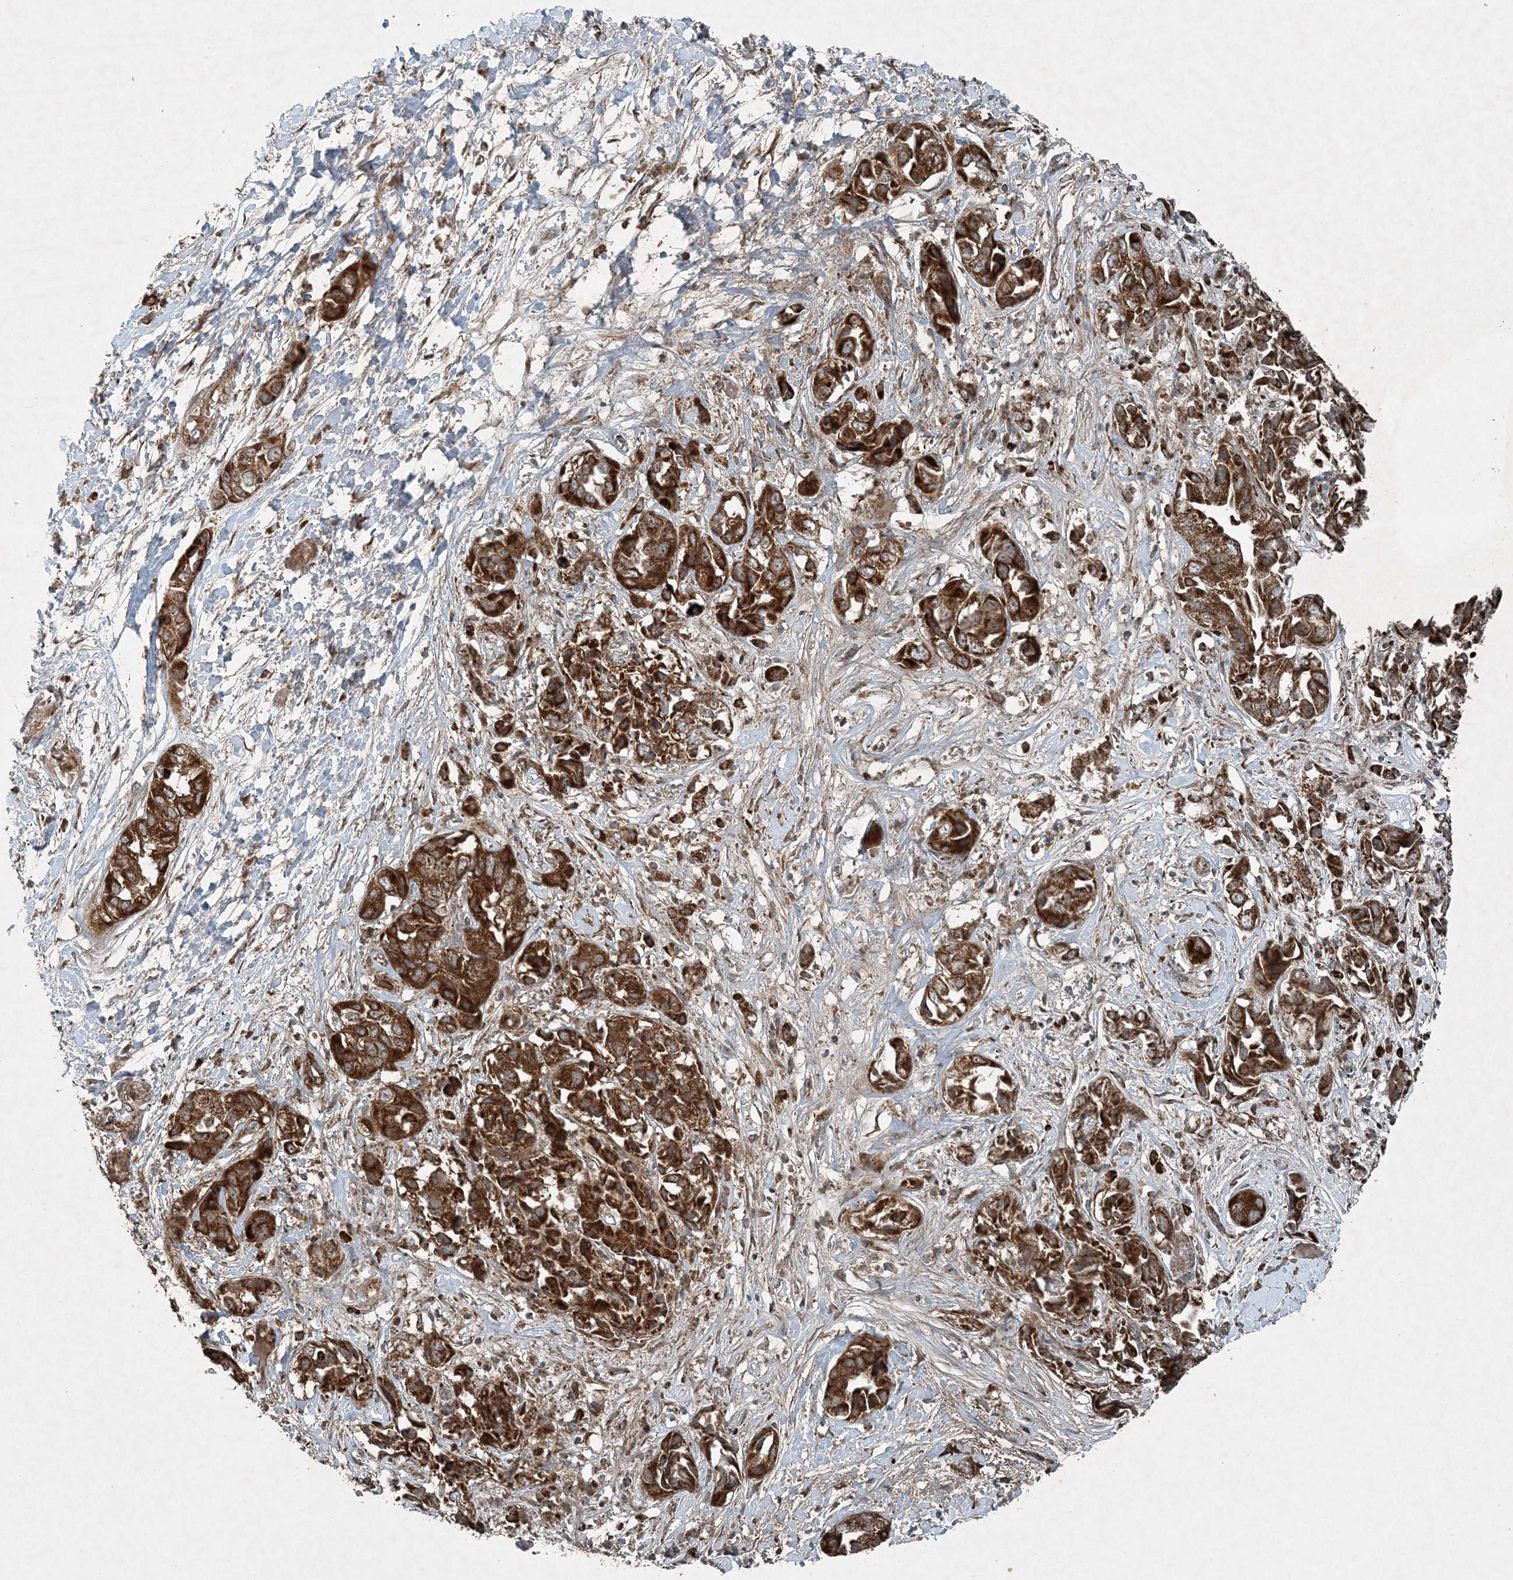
{"staining": {"intensity": "strong", "quantity": ">75%", "location": "cytoplasmic/membranous"}, "tissue": "liver cancer", "cell_type": "Tumor cells", "image_type": "cancer", "snomed": [{"axis": "morphology", "description": "Cholangiocarcinoma"}, {"axis": "topography", "description": "Liver"}], "caption": "The immunohistochemical stain highlights strong cytoplasmic/membranous expression in tumor cells of liver cholangiocarcinoma tissue. (Stains: DAB in brown, nuclei in blue, Microscopy: brightfield microscopy at high magnification).", "gene": "COPS7B", "patient": {"sex": "female", "age": 52}}